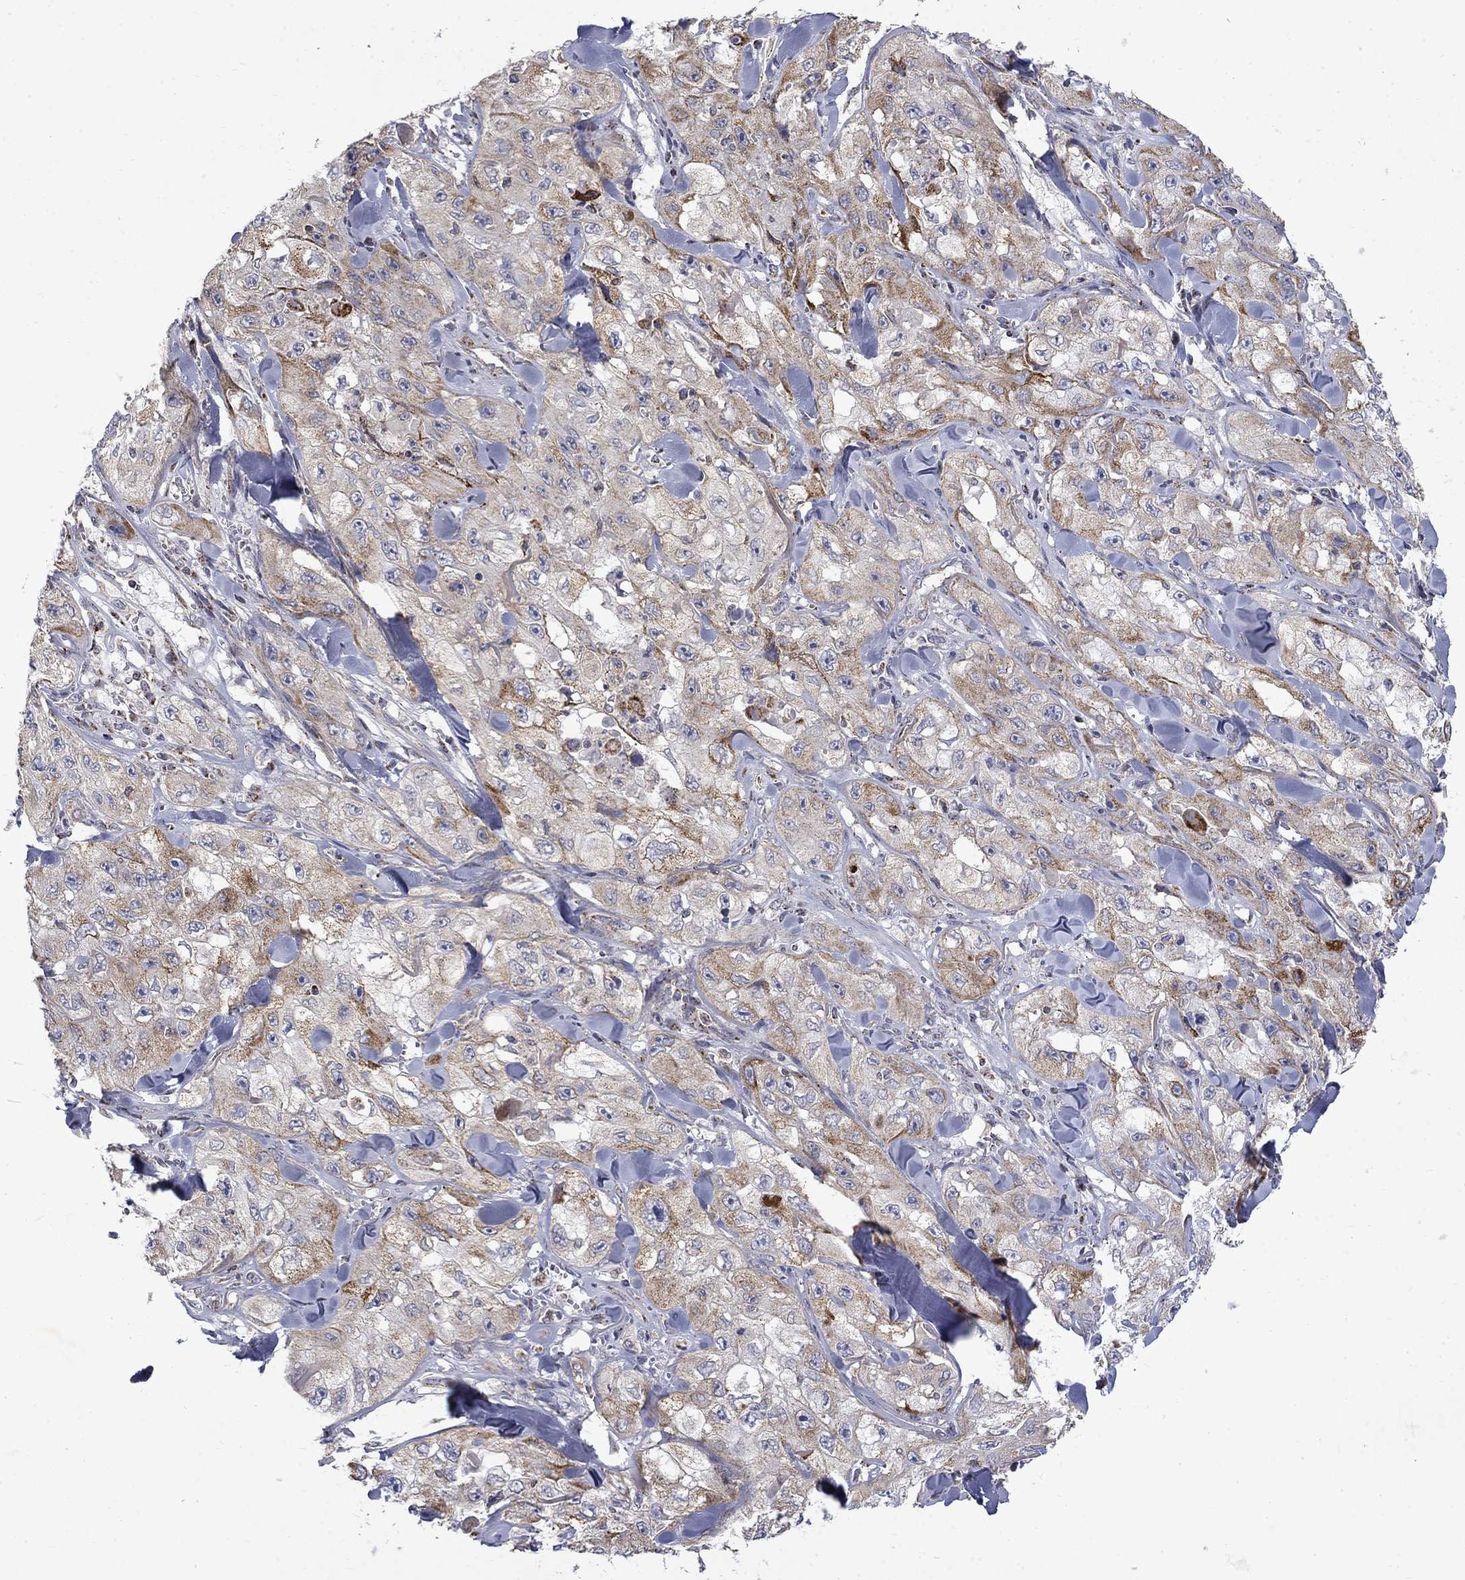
{"staining": {"intensity": "moderate", "quantity": "25%-75%", "location": "cytoplasmic/membranous"}, "tissue": "skin cancer", "cell_type": "Tumor cells", "image_type": "cancer", "snomed": [{"axis": "morphology", "description": "Squamous cell carcinoma, NOS"}, {"axis": "topography", "description": "Skin"}, {"axis": "topography", "description": "Subcutis"}], "caption": "An image of human skin cancer (squamous cell carcinoma) stained for a protein demonstrates moderate cytoplasmic/membranous brown staining in tumor cells.", "gene": "PCBP3", "patient": {"sex": "male", "age": 73}}